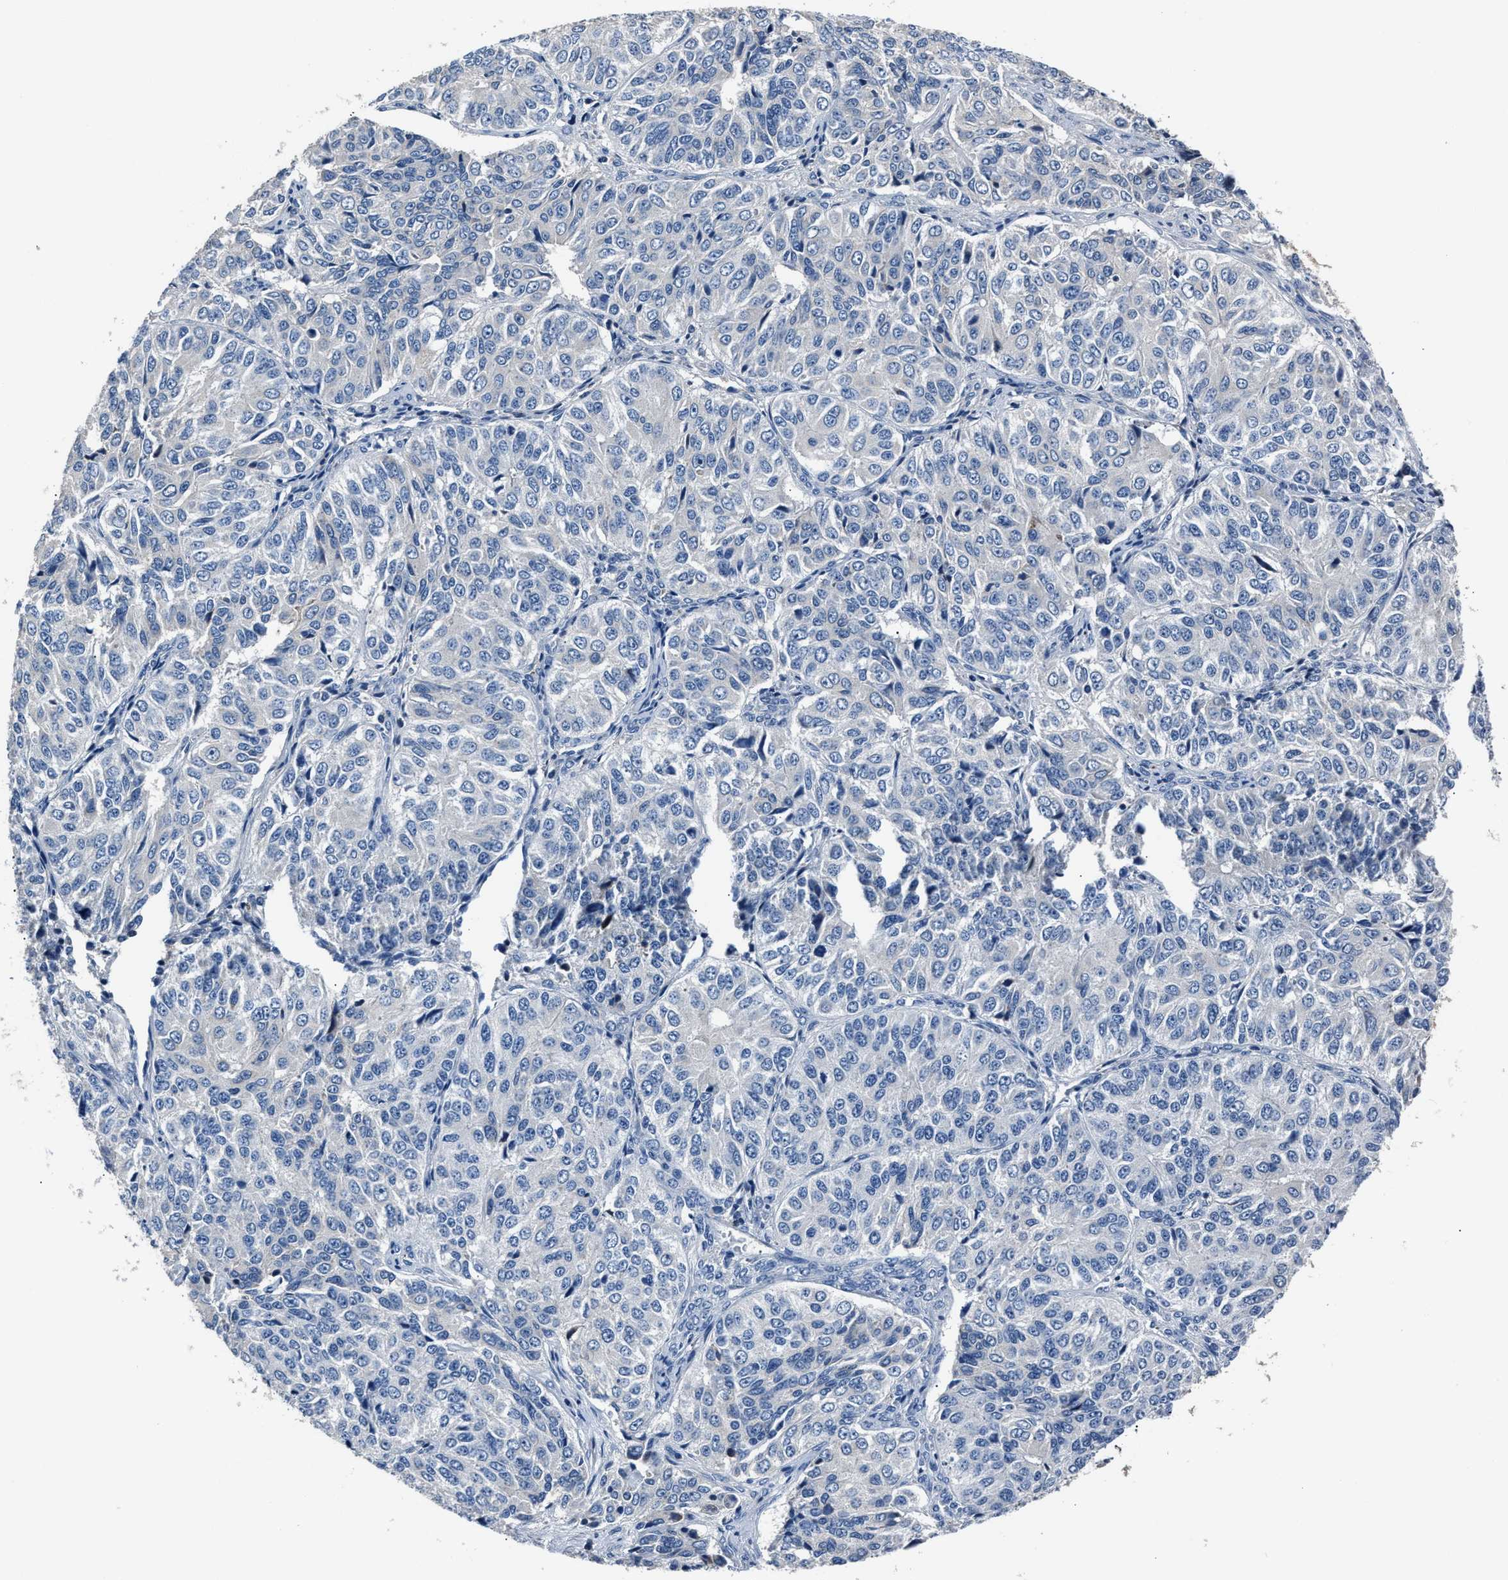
{"staining": {"intensity": "negative", "quantity": "none", "location": "none"}, "tissue": "ovarian cancer", "cell_type": "Tumor cells", "image_type": "cancer", "snomed": [{"axis": "morphology", "description": "Carcinoma, endometroid"}, {"axis": "topography", "description": "Ovary"}], "caption": "High magnification brightfield microscopy of ovarian cancer (endometroid carcinoma) stained with DAB (brown) and counterstained with hematoxylin (blue): tumor cells show no significant staining. (DAB (3,3'-diaminobenzidine) immunohistochemistry (IHC), high magnification).", "gene": "DNAJC24", "patient": {"sex": "female", "age": 51}}